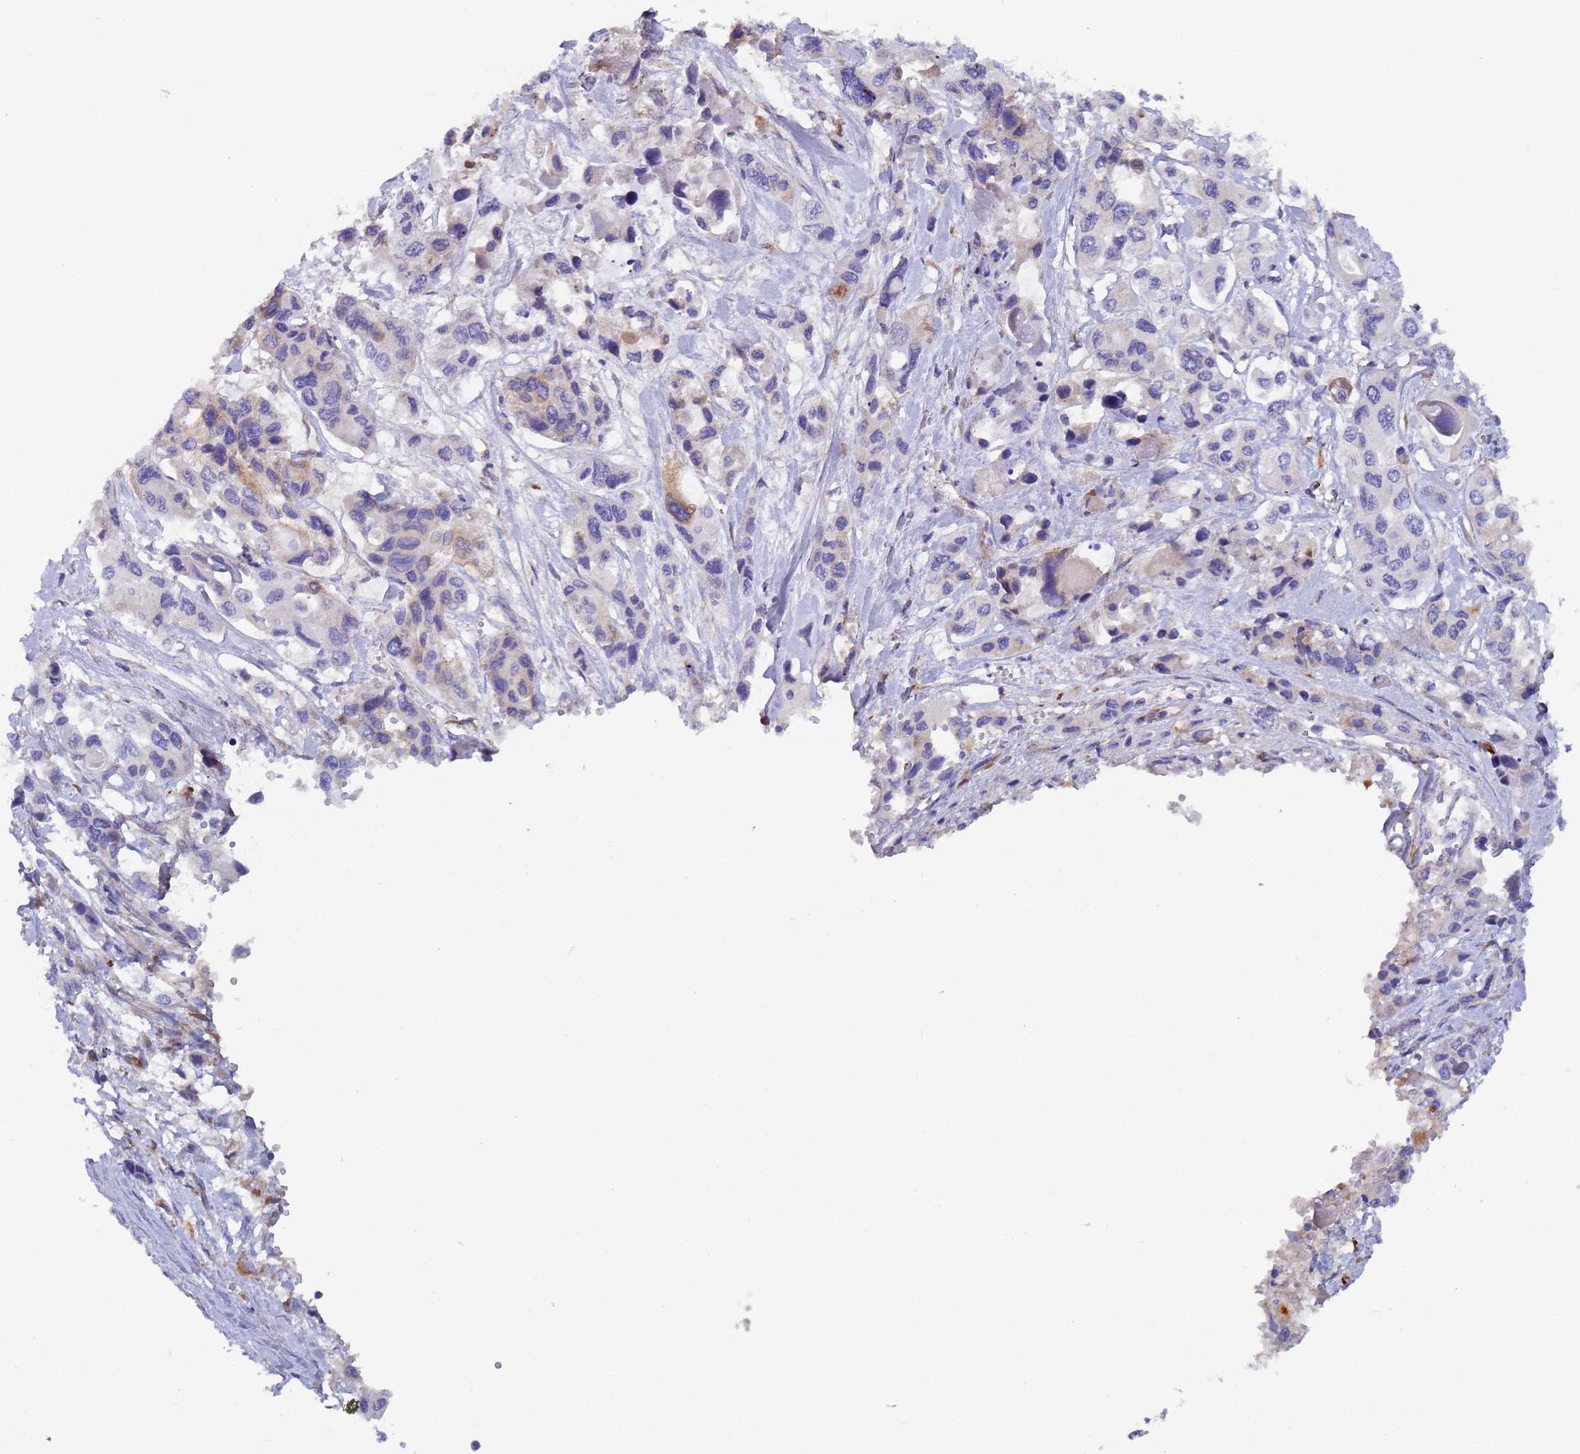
{"staining": {"intensity": "negative", "quantity": "none", "location": "none"}, "tissue": "pancreatic cancer", "cell_type": "Tumor cells", "image_type": "cancer", "snomed": [{"axis": "morphology", "description": "Adenocarcinoma, NOS"}, {"axis": "topography", "description": "Pancreas"}], "caption": "Pancreatic adenocarcinoma stained for a protein using IHC exhibits no positivity tumor cells.", "gene": "ZNF844", "patient": {"sex": "male", "age": 92}}